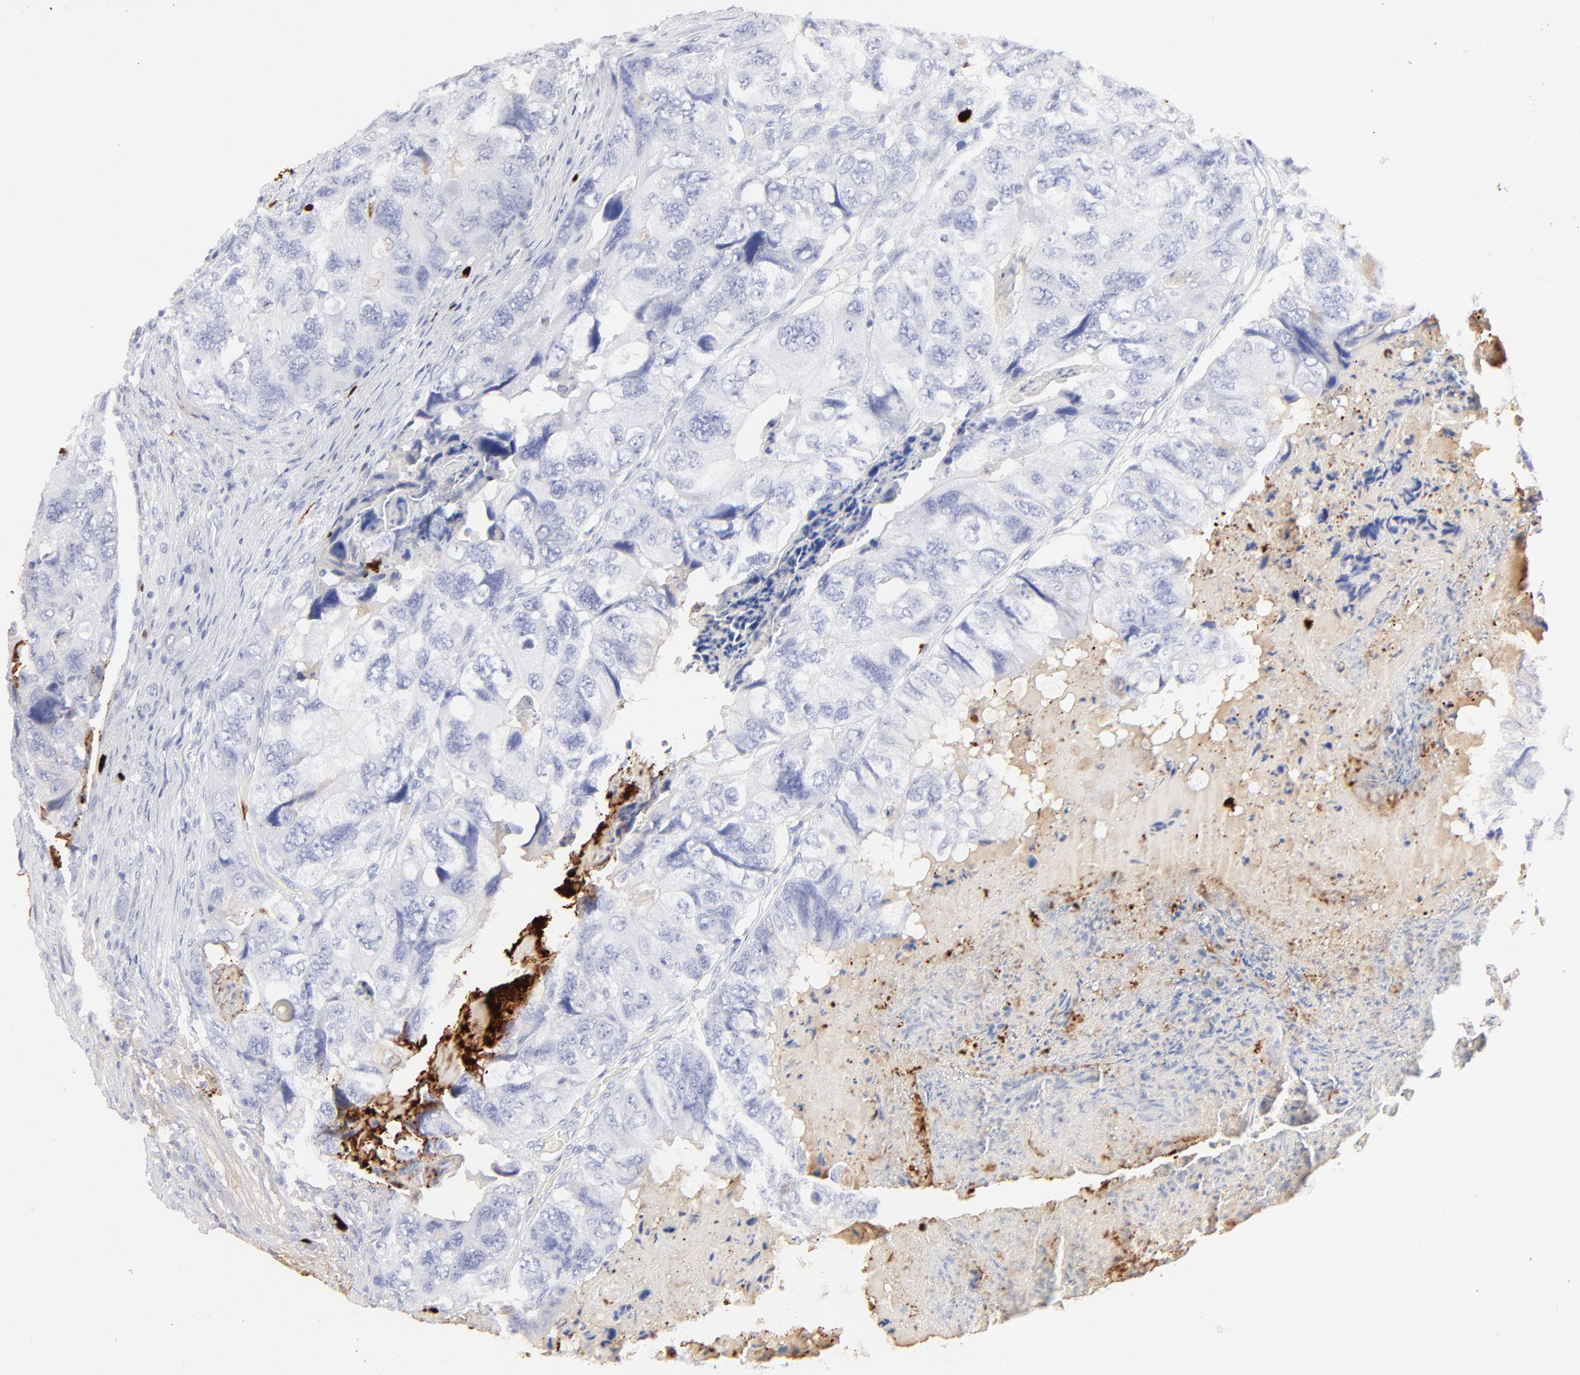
{"staining": {"intensity": "negative", "quantity": "none", "location": "none"}, "tissue": "colorectal cancer", "cell_type": "Tumor cells", "image_type": "cancer", "snomed": [{"axis": "morphology", "description": "Adenocarcinoma, NOS"}, {"axis": "topography", "description": "Rectum"}], "caption": "There is no significant expression in tumor cells of adenocarcinoma (colorectal). (DAB (3,3'-diaminobenzidine) immunohistochemistry with hematoxylin counter stain).", "gene": "S100A12", "patient": {"sex": "female", "age": 82}}